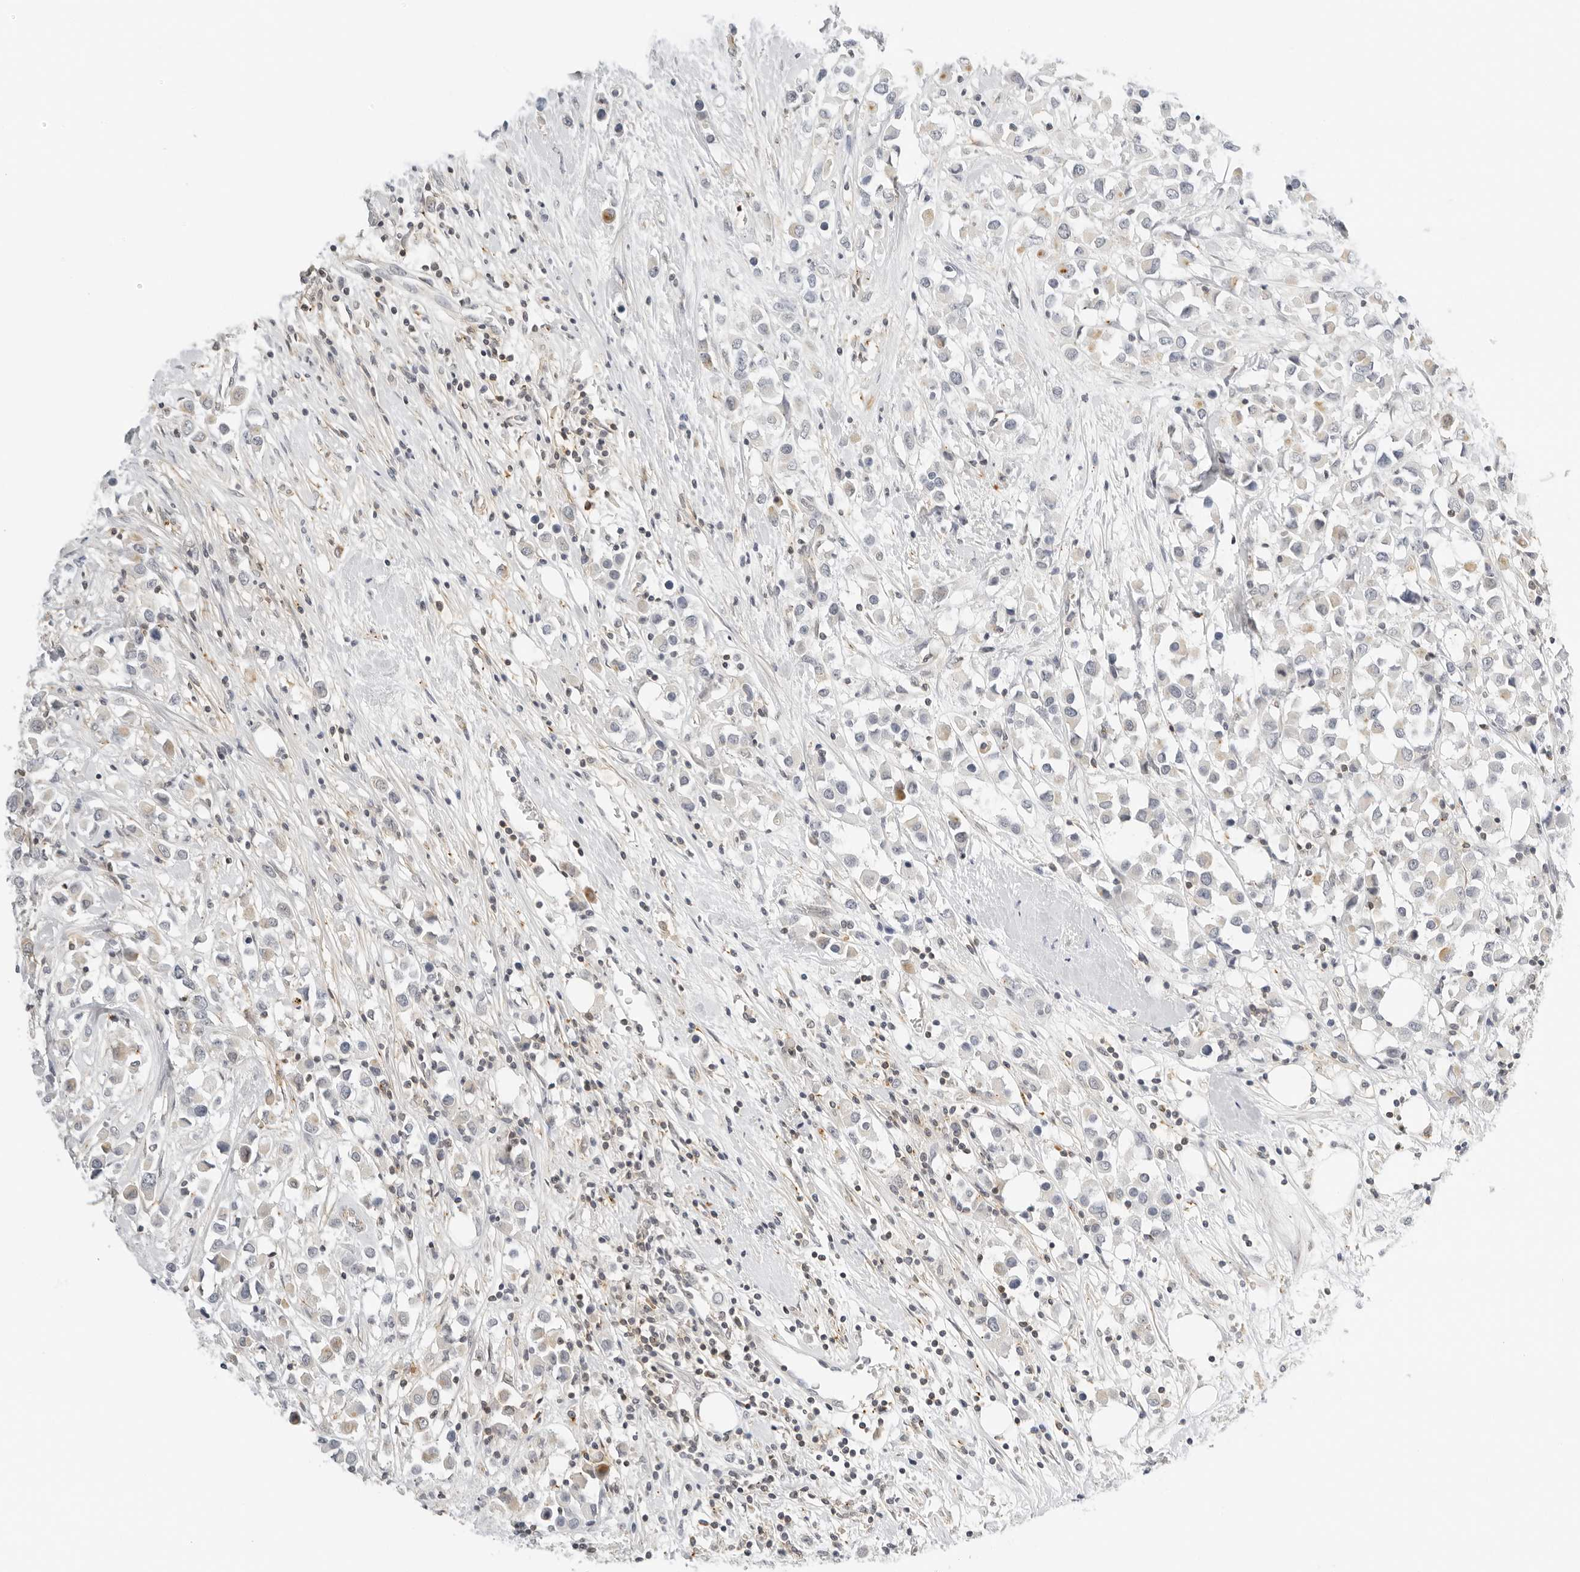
{"staining": {"intensity": "negative", "quantity": "none", "location": "none"}, "tissue": "breast cancer", "cell_type": "Tumor cells", "image_type": "cancer", "snomed": [{"axis": "morphology", "description": "Duct carcinoma"}, {"axis": "topography", "description": "Breast"}], "caption": "Tumor cells are negative for brown protein staining in breast infiltrating ductal carcinoma.", "gene": "OSCP1", "patient": {"sex": "female", "age": 61}}